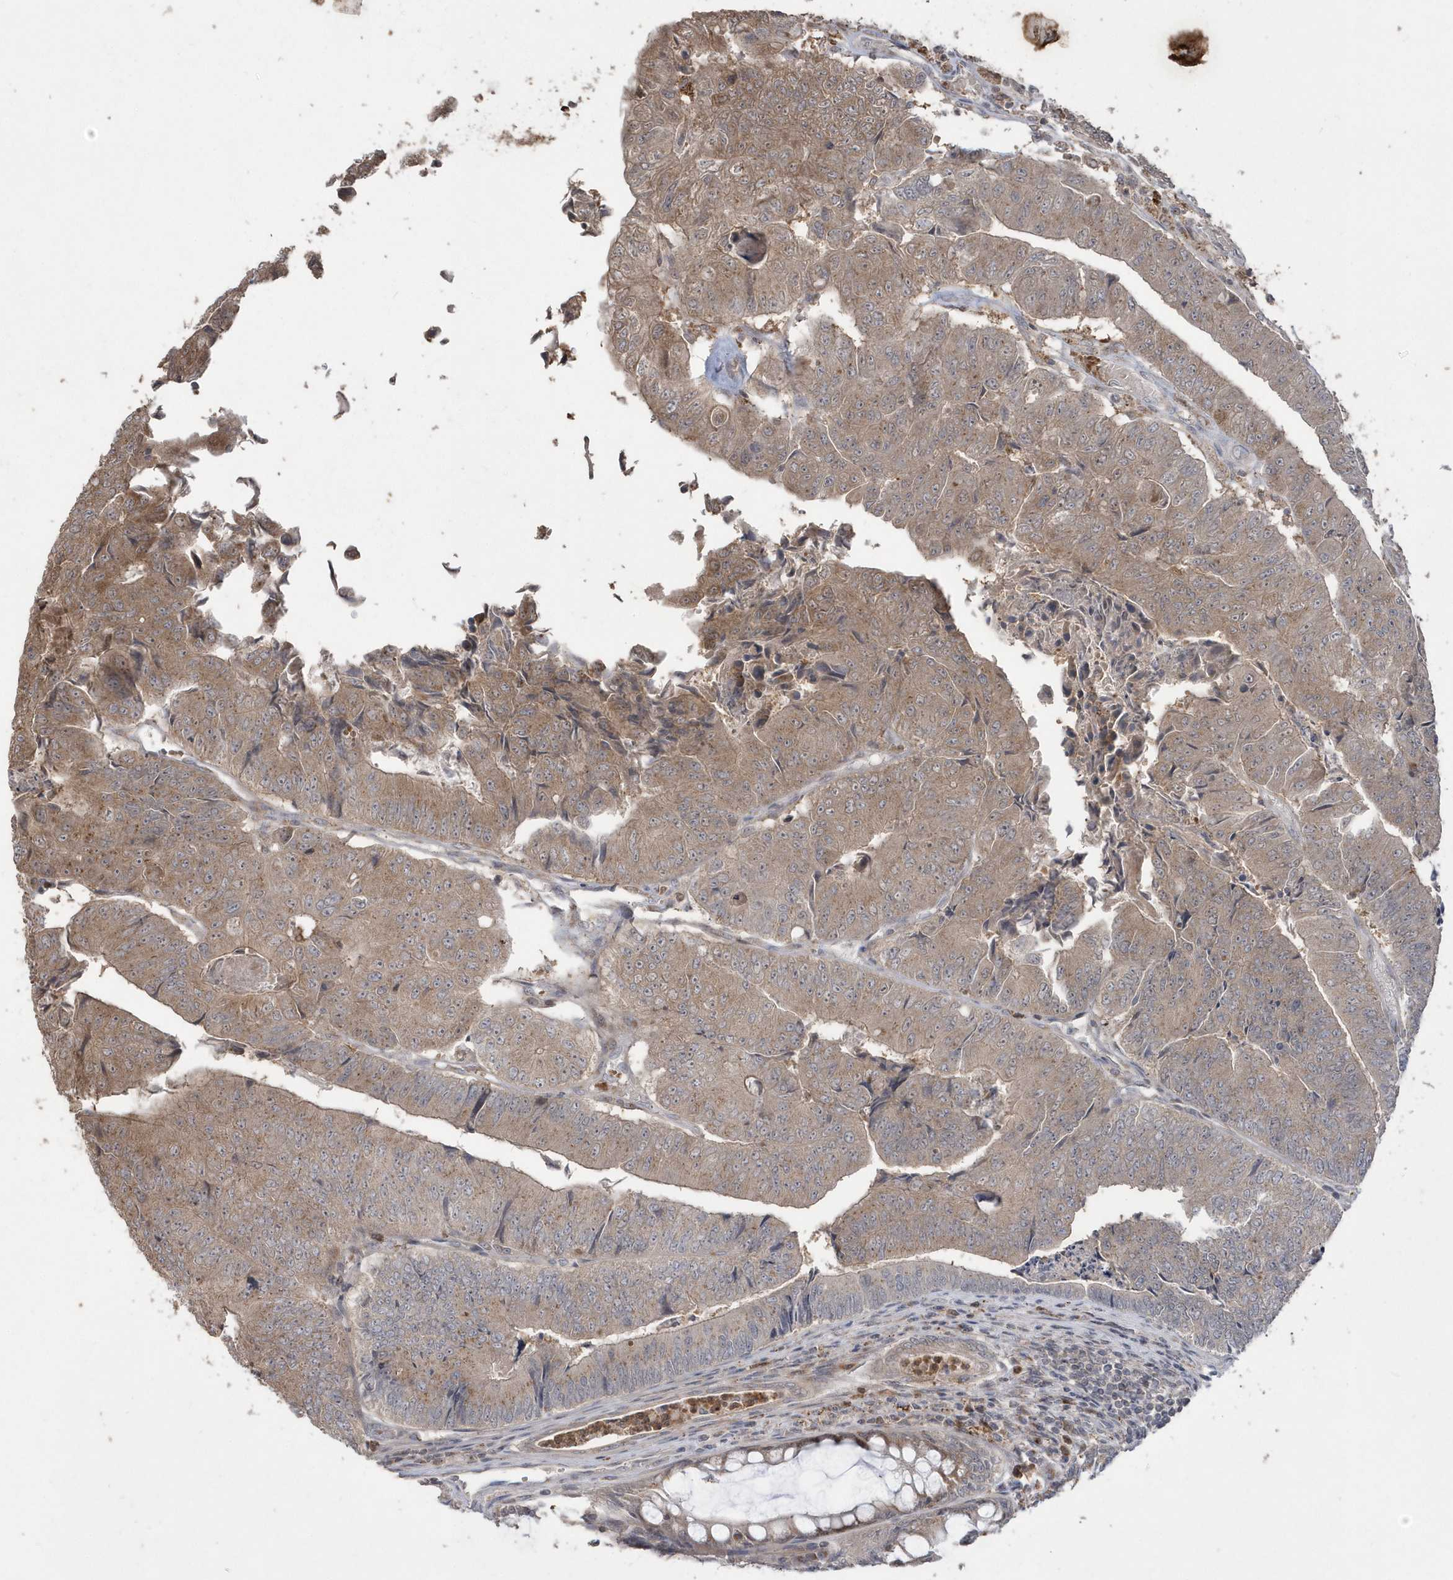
{"staining": {"intensity": "moderate", "quantity": ">75%", "location": "cytoplasmic/membranous"}, "tissue": "colorectal cancer", "cell_type": "Tumor cells", "image_type": "cancer", "snomed": [{"axis": "morphology", "description": "Adenocarcinoma, NOS"}, {"axis": "topography", "description": "Colon"}], "caption": "The micrograph displays staining of adenocarcinoma (colorectal), revealing moderate cytoplasmic/membranous protein positivity (brown color) within tumor cells.", "gene": "GEMIN6", "patient": {"sex": "female", "age": 67}}